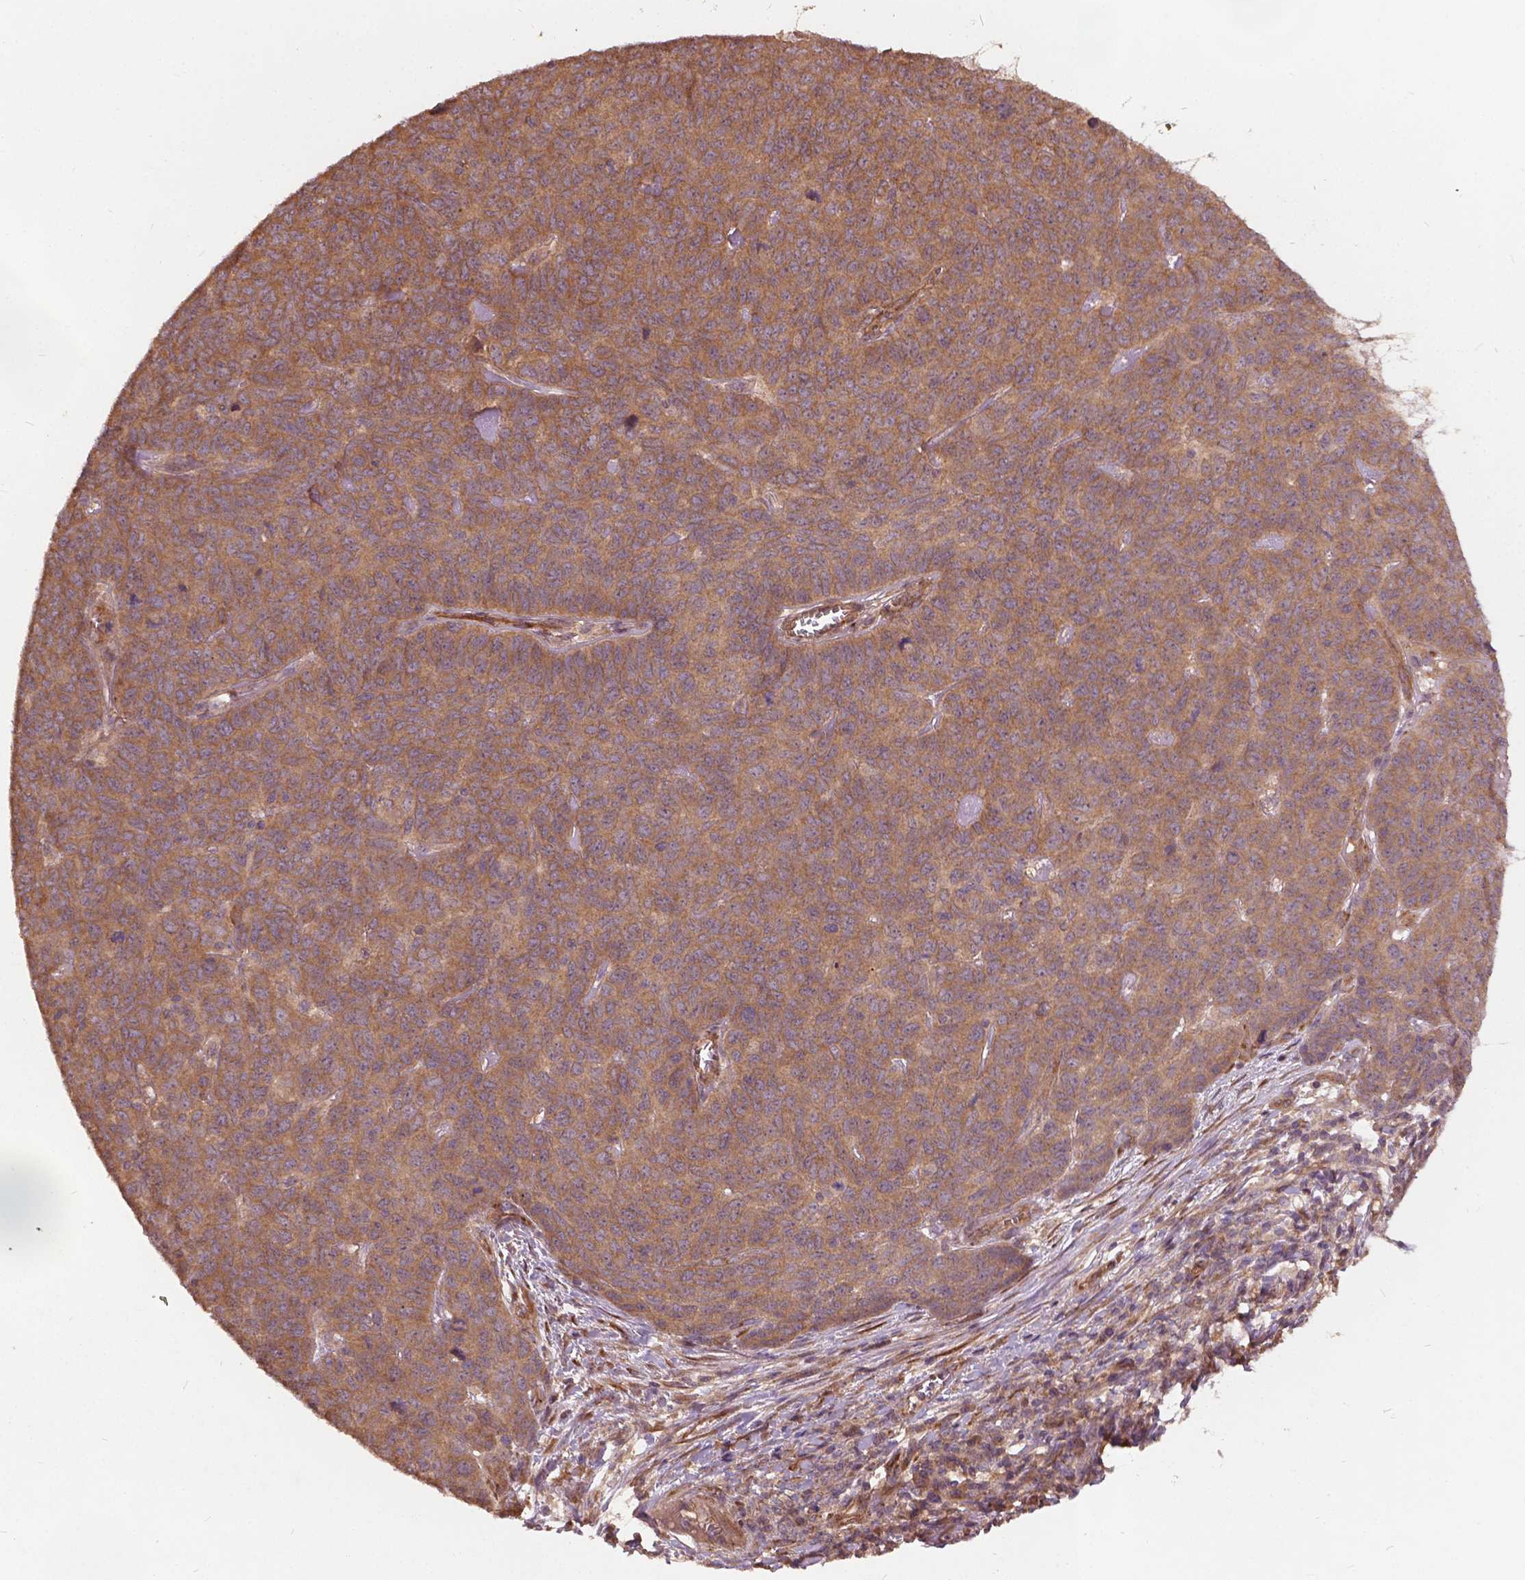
{"staining": {"intensity": "weak", "quantity": ">75%", "location": "cytoplasmic/membranous"}, "tissue": "skin cancer", "cell_type": "Tumor cells", "image_type": "cancer", "snomed": [{"axis": "morphology", "description": "Squamous cell carcinoma, NOS"}, {"axis": "topography", "description": "Skin"}, {"axis": "topography", "description": "Anal"}], "caption": "This image reveals immunohistochemistry staining of human skin cancer, with low weak cytoplasmic/membranous staining in approximately >75% of tumor cells.", "gene": "UBXN2A", "patient": {"sex": "female", "age": 51}}